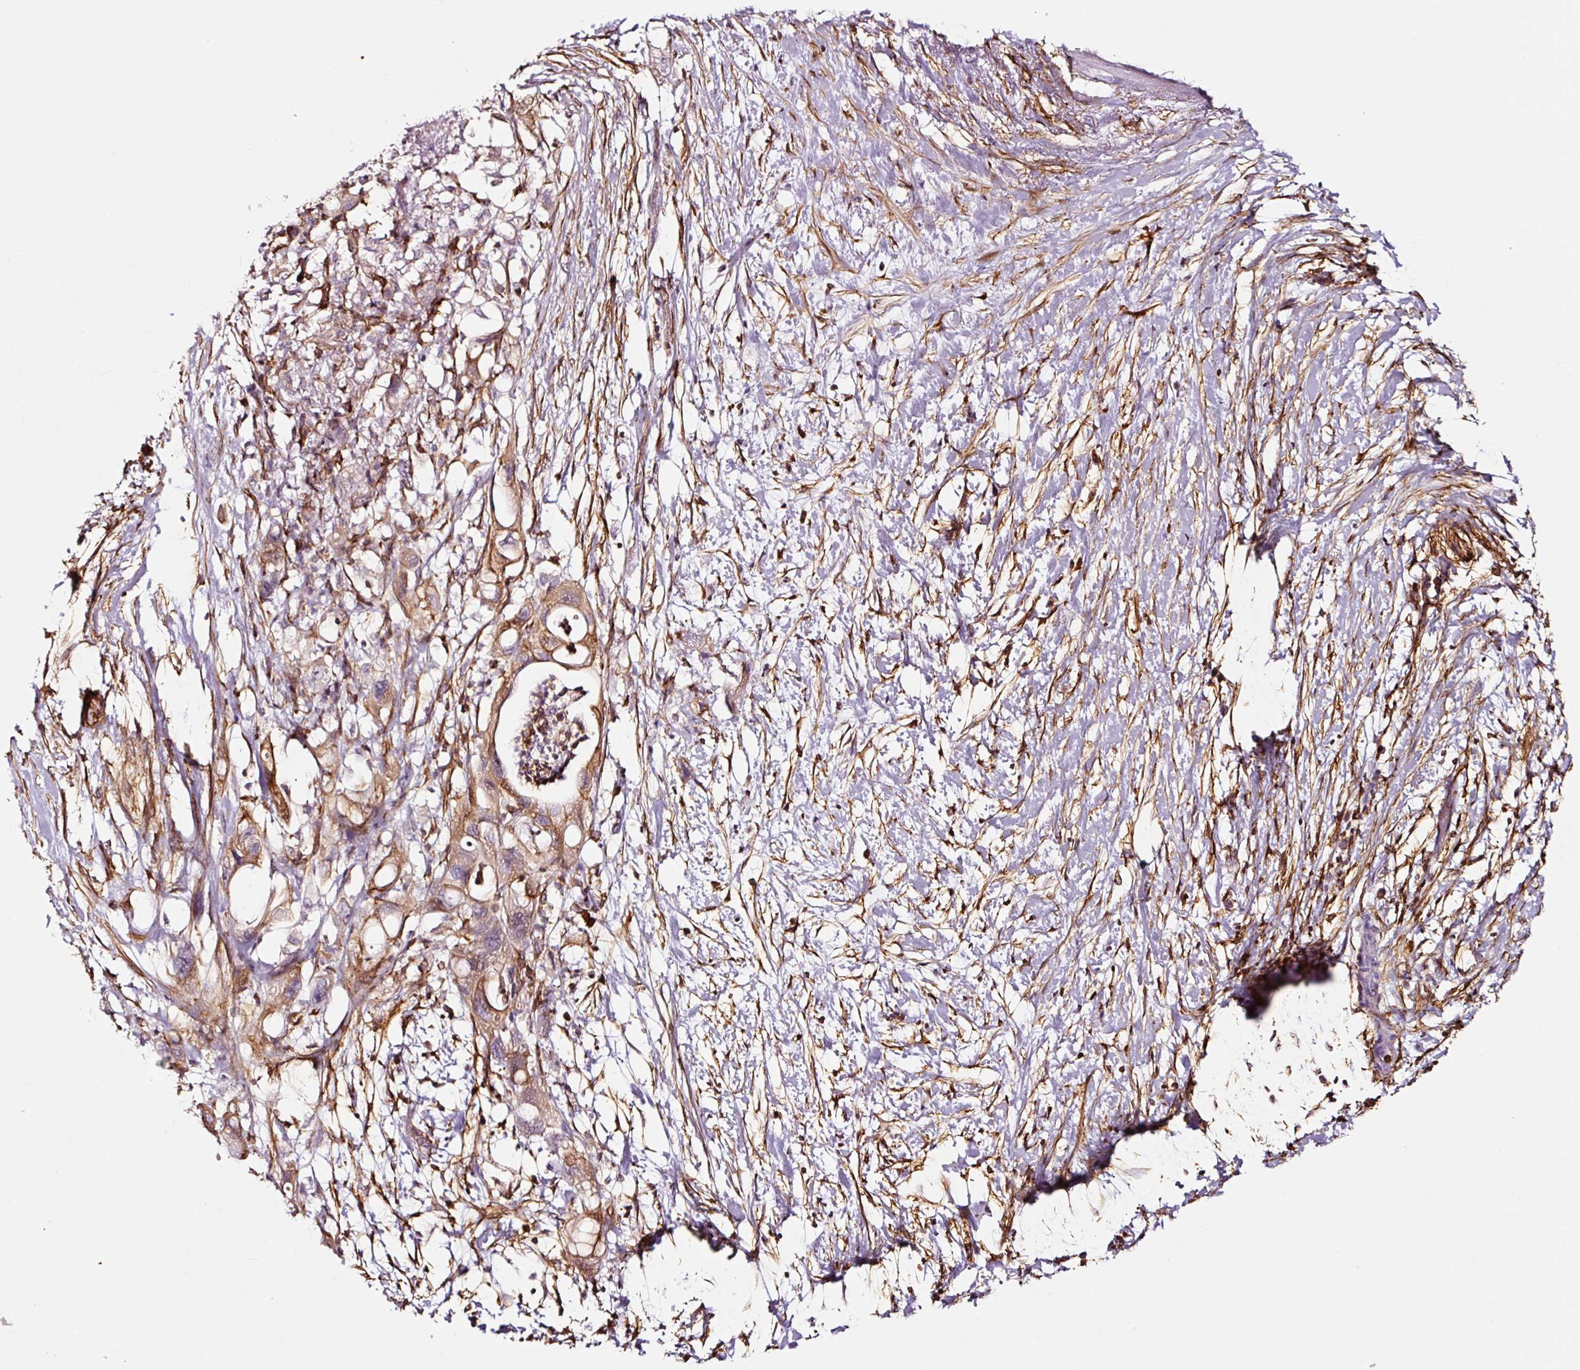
{"staining": {"intensity": "moderate", "quantity": "25%-75%", "location": "cytoplasmic/membranous"}, "tissue": "pancreatic cancer", "cell_type": "Tumor cells", "image_type": "cancer", "snomed": [{"axis": "morphology", "description": "Adenocarcinoma, NOS"}, {"axis": "topography", "description": "Pancreas"}], "caption": "DAB immunohistochemical staining of human pancreatic adenocarcinoma shows moderate cytoplasmic/membranous protein expression in about 25%-75% of tumor cells. (DAB IHC, brown staining for protein, blue staining for nuclei).", "gene": "ADD3", "patient": {"sex": "female", "age": 72}}